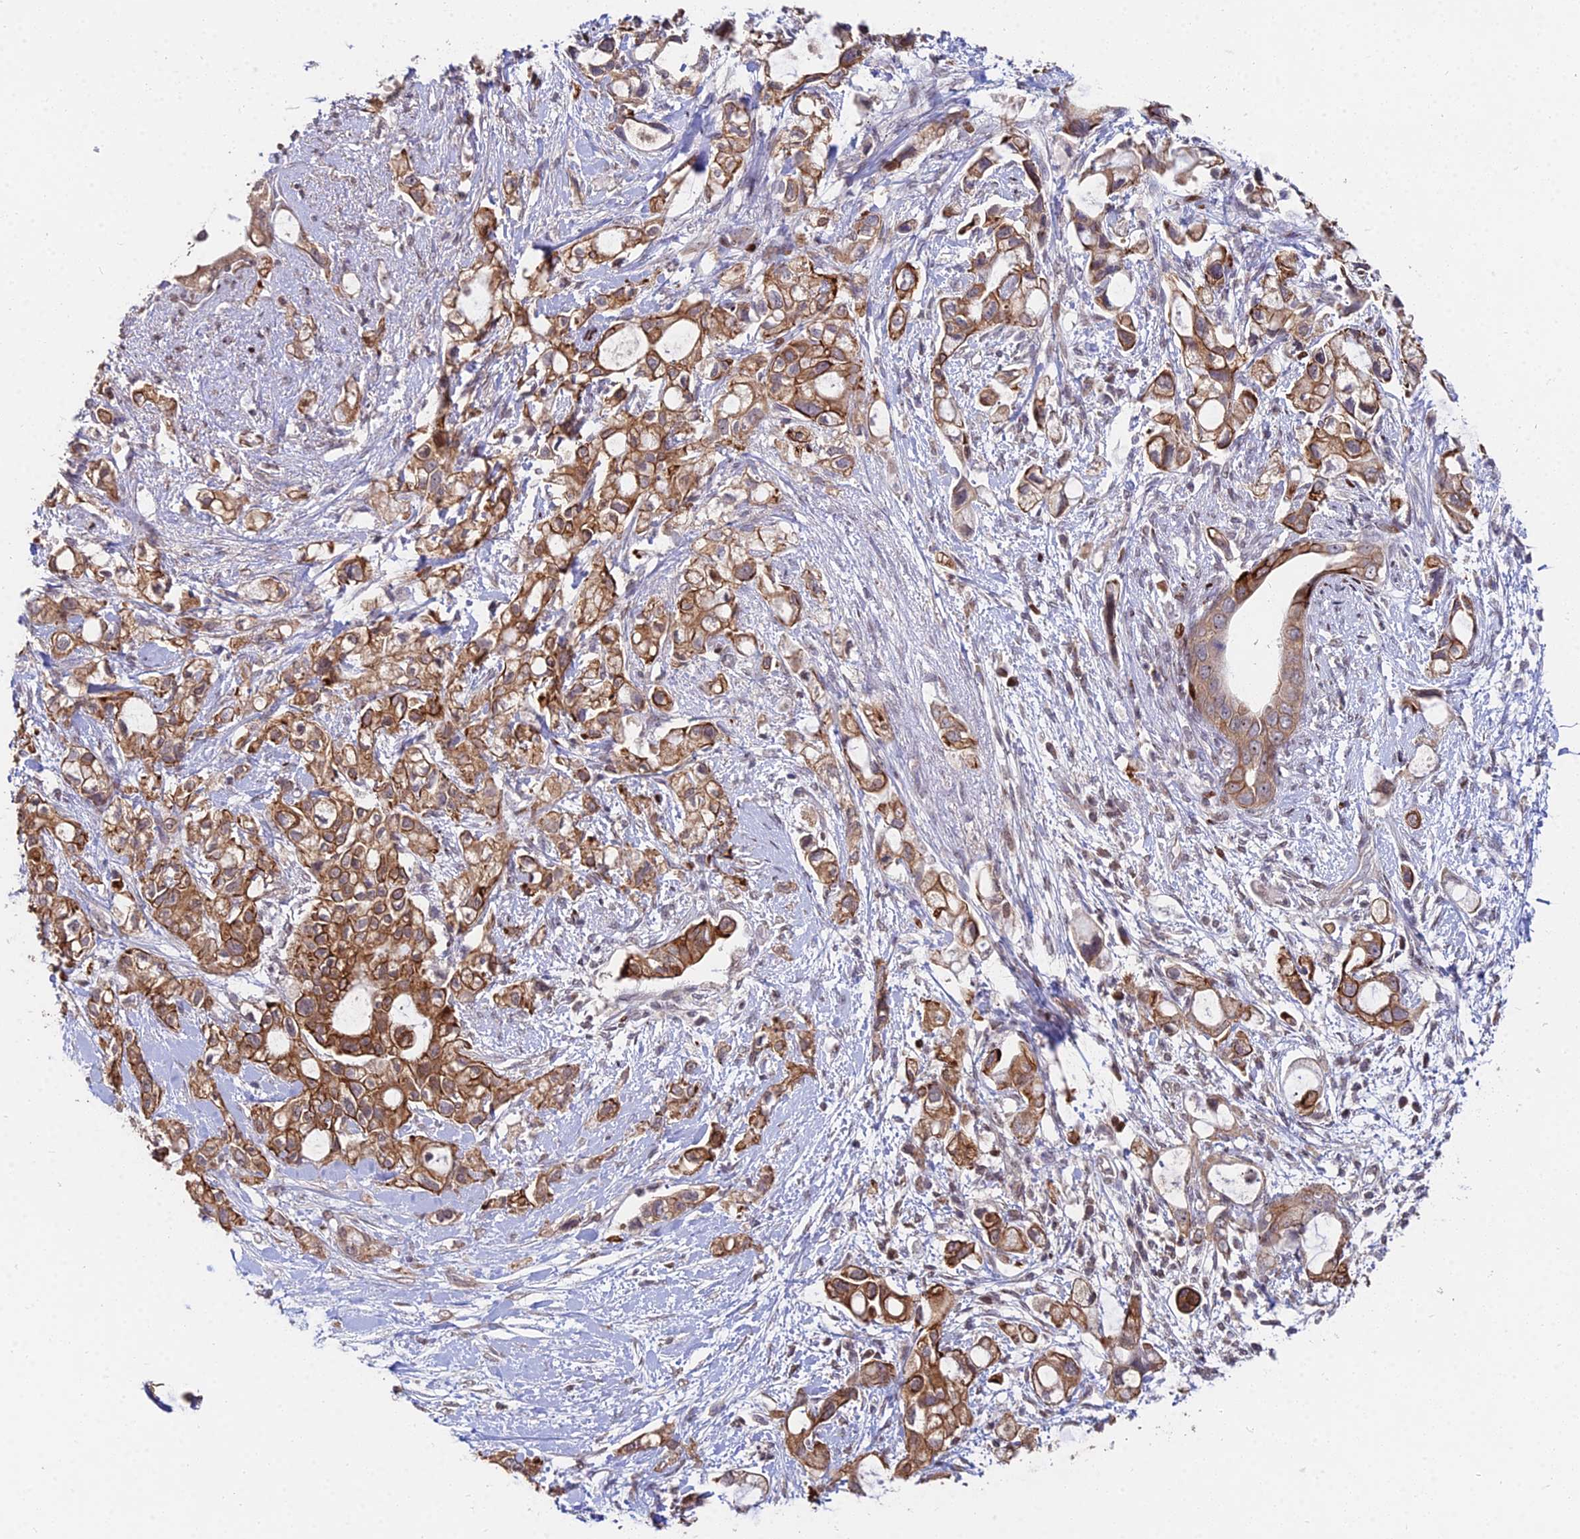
{"staining": {"intensity": "moderate", "quantity": ">75%", "location": "cytoplasmic/membranous"}, "tissue": "pancreatic cancer", "cell_type": "Tumor cells", "image_type": "cancer", "snomed": [{"axis": "morphology", "description": "Adenocarcinoma, NOS"}, {"axis": "topography", "description": "Pancreas"}], "caption": "Pancreatic cancer stained for a protein (brown) demonstrates moderate cytoplasmic/membranous positive expression in about >75% of tumor cells.", "gene": "RBMS2", "patient": {"sex": "female", "age": 56}}